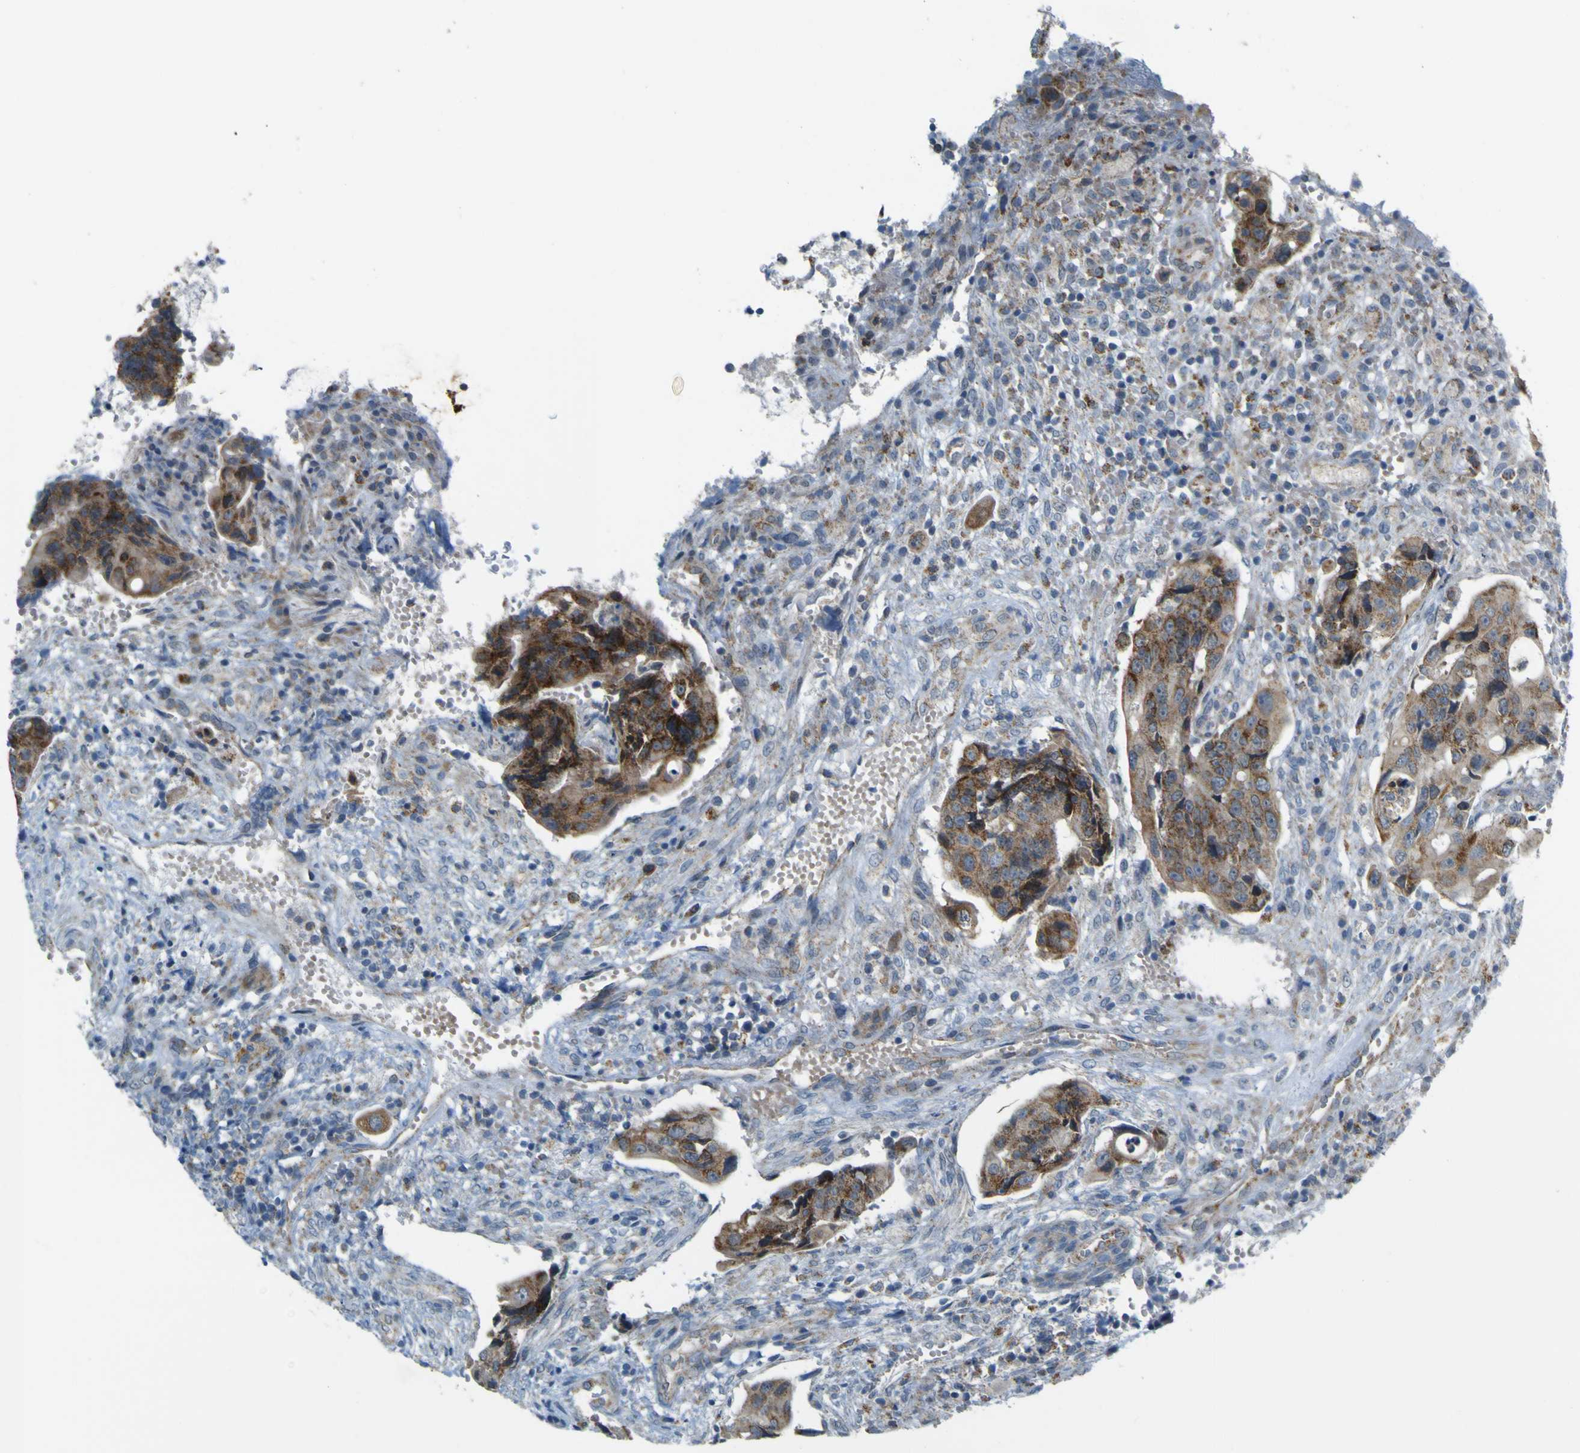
{"staining": {"intensity": "moderate", "quantity": ">75%", "location": "cytoplasmic/membranous"}, "tissue": "colorectal cancer", "cell_type": "Tumor cells", "image_type": "cancer", "snomed": [{"axis": "morphology", "description": "Adenocarcinoma, NOS"}, {"axis": "topography", "description": "Colon"}], "caption": "An IHC image of neoplastic tissue is shown. Protein staining in brown highlights moderate cytoplasmic/membranous positivity in adenocarcinoma (colorectal) within tumor cells.", "gene": "ACBD5", "patient": {"sex": "female", "age": 57}}